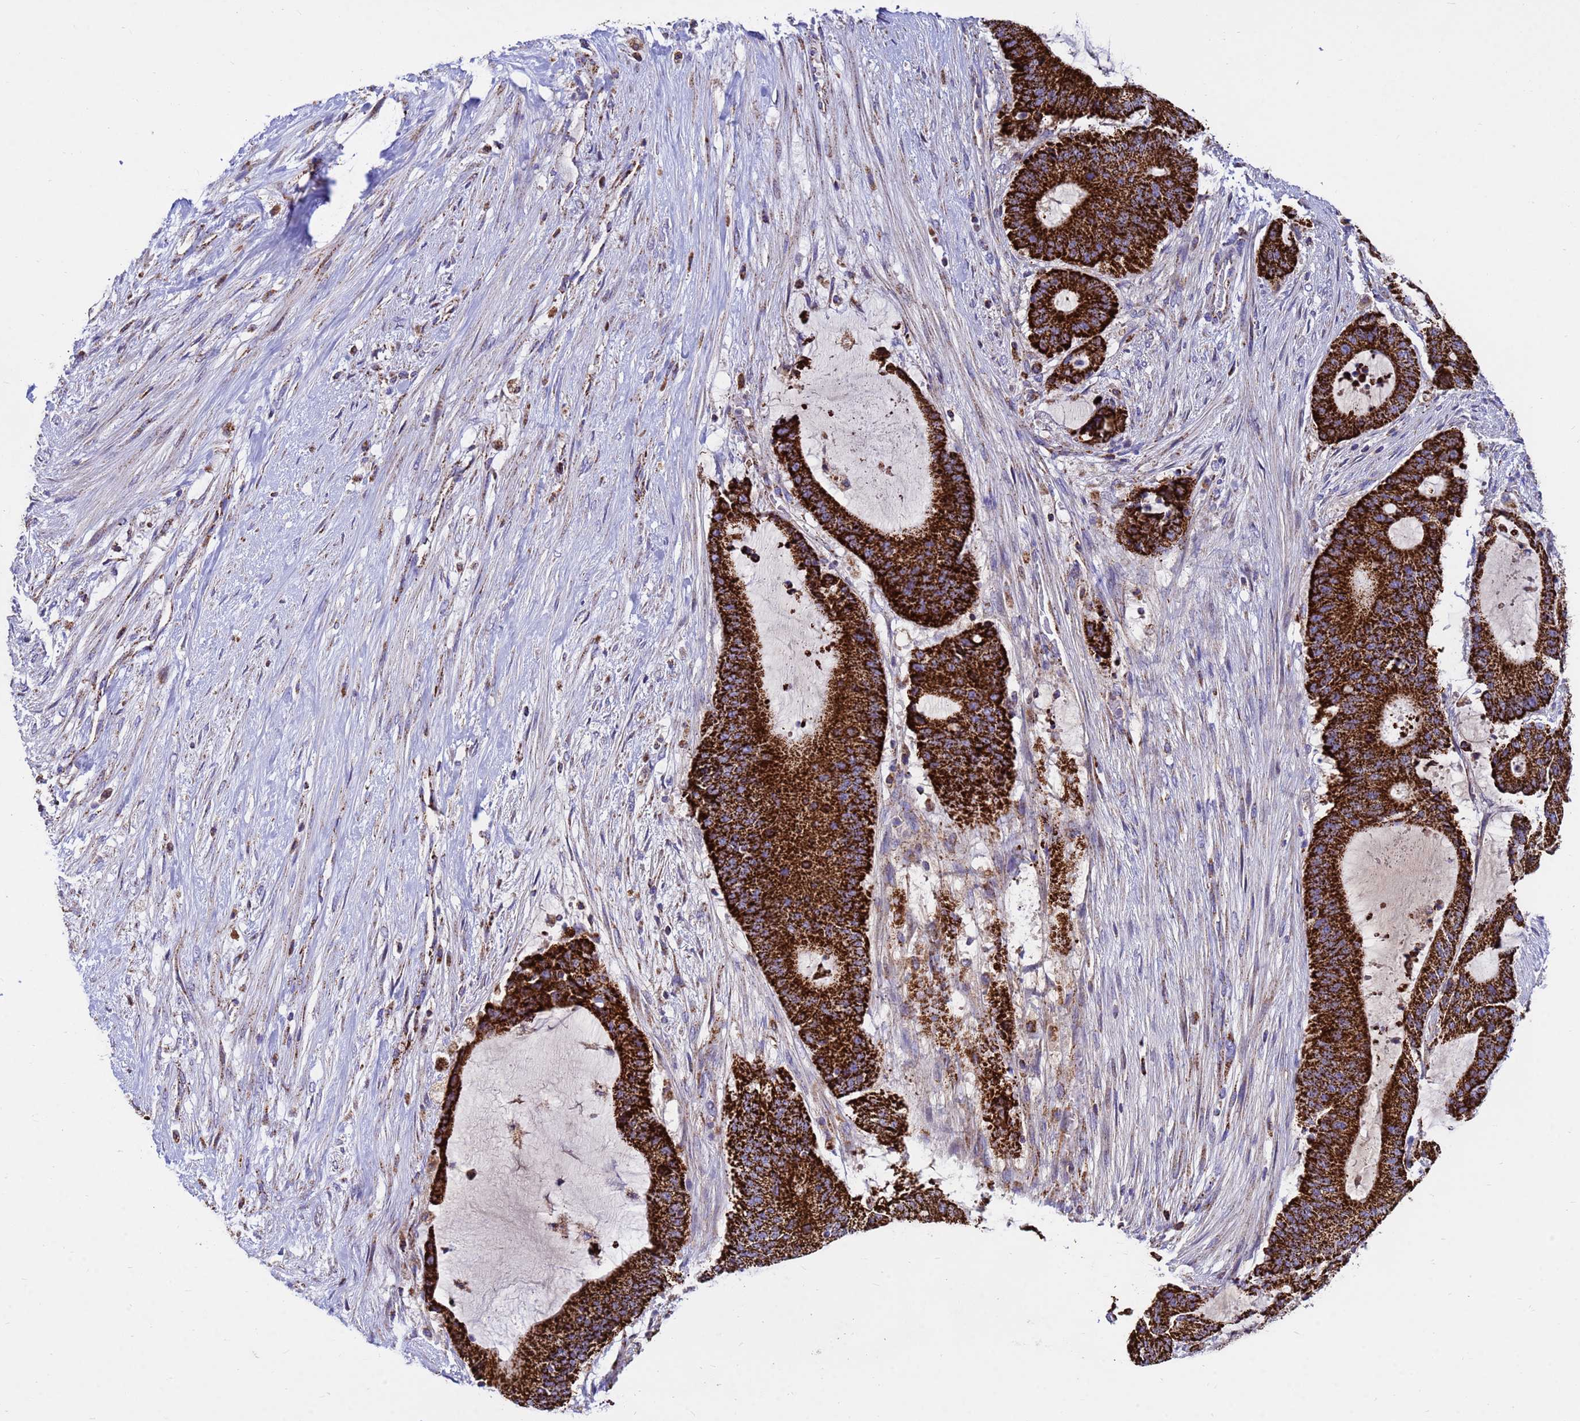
{"staining": {"intensity": "strong", "quantity": ">75%", "location": "cytoplasmic/membranous"}, "tissue": "liver cancer", "cell_type": "Tumor cells", "image_type": "cancer", "snomed": [{"axis": "morphology", "description": "Normal tissue, NOS"}, {"axis": "morphology", "description": "Cholangiocarcinoma"}, {"axis": "topography", "description": "Liver"}, {"axis": "topography", "description": "Peripheral nerve tissue"}], "caption": "Liver cancer (cholangiocarcinoma) stained with DAB IHC displays high levels of strong cytoplasmic/membranous staining in approximately >75% of tumor cells.", "gene": "TUBGCP3", "patient": {"sex": "female", "age": 73}}